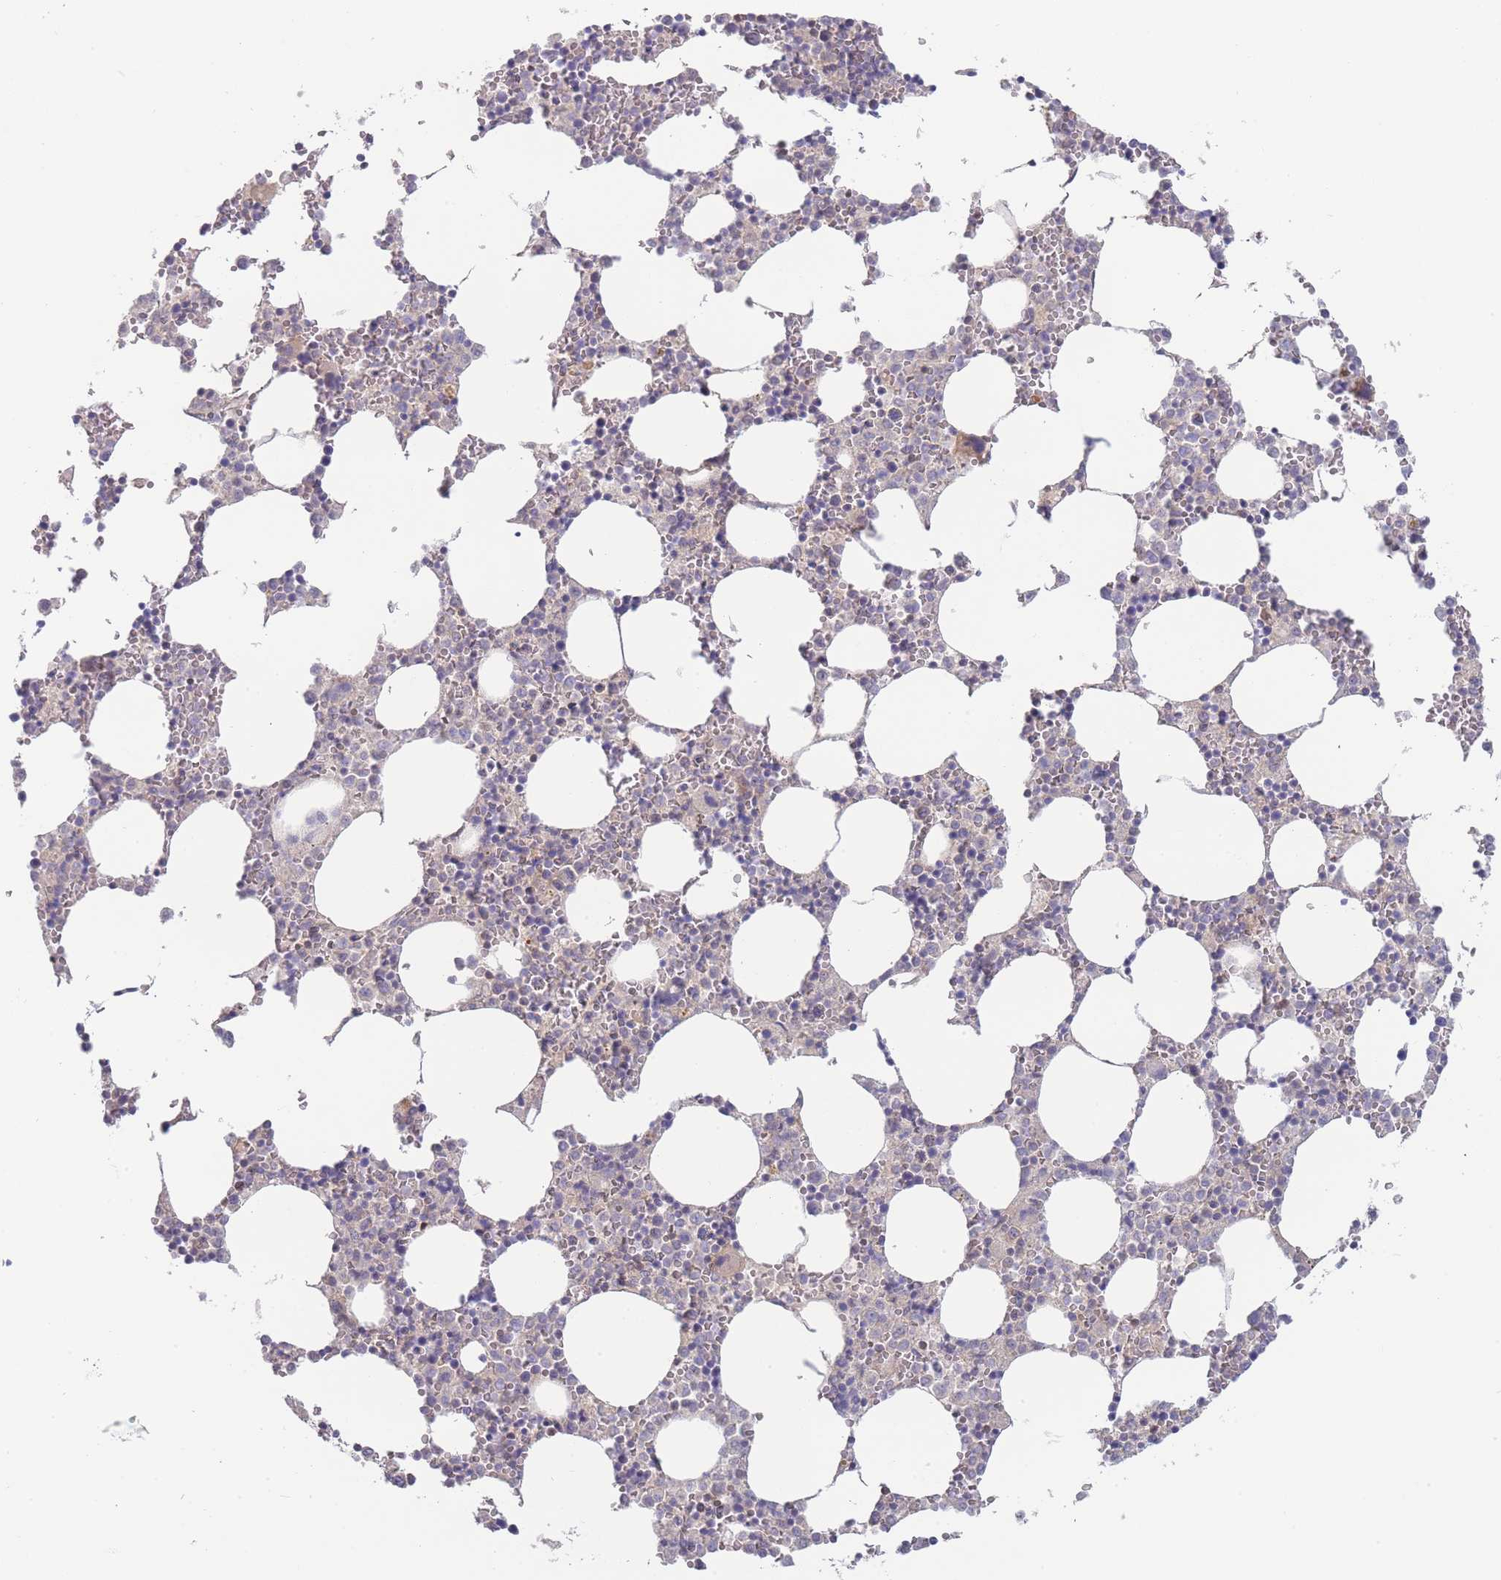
{"staining": {"intensity": "negative", "quantity": "none", "location": "none"}, "tissue": "bone marrow", "cell_type": "Hematopoietic cells", "image_type": "normal", "snomed": [{"axis": "morphology", "description": "Normal tissue, NOS"}, {"axis": "topography", "description": "Bone marrow"}], "caption": "Immunohistochemical staining of benign bone marrow displays no significant positivity in hematopoietic cells. (DAB immunohistochemistry (IHC) visualized using brightfield microscopy, high magnification).", "gene": "SPHKAP", "patient": {"sex": "female", "age": 64}}